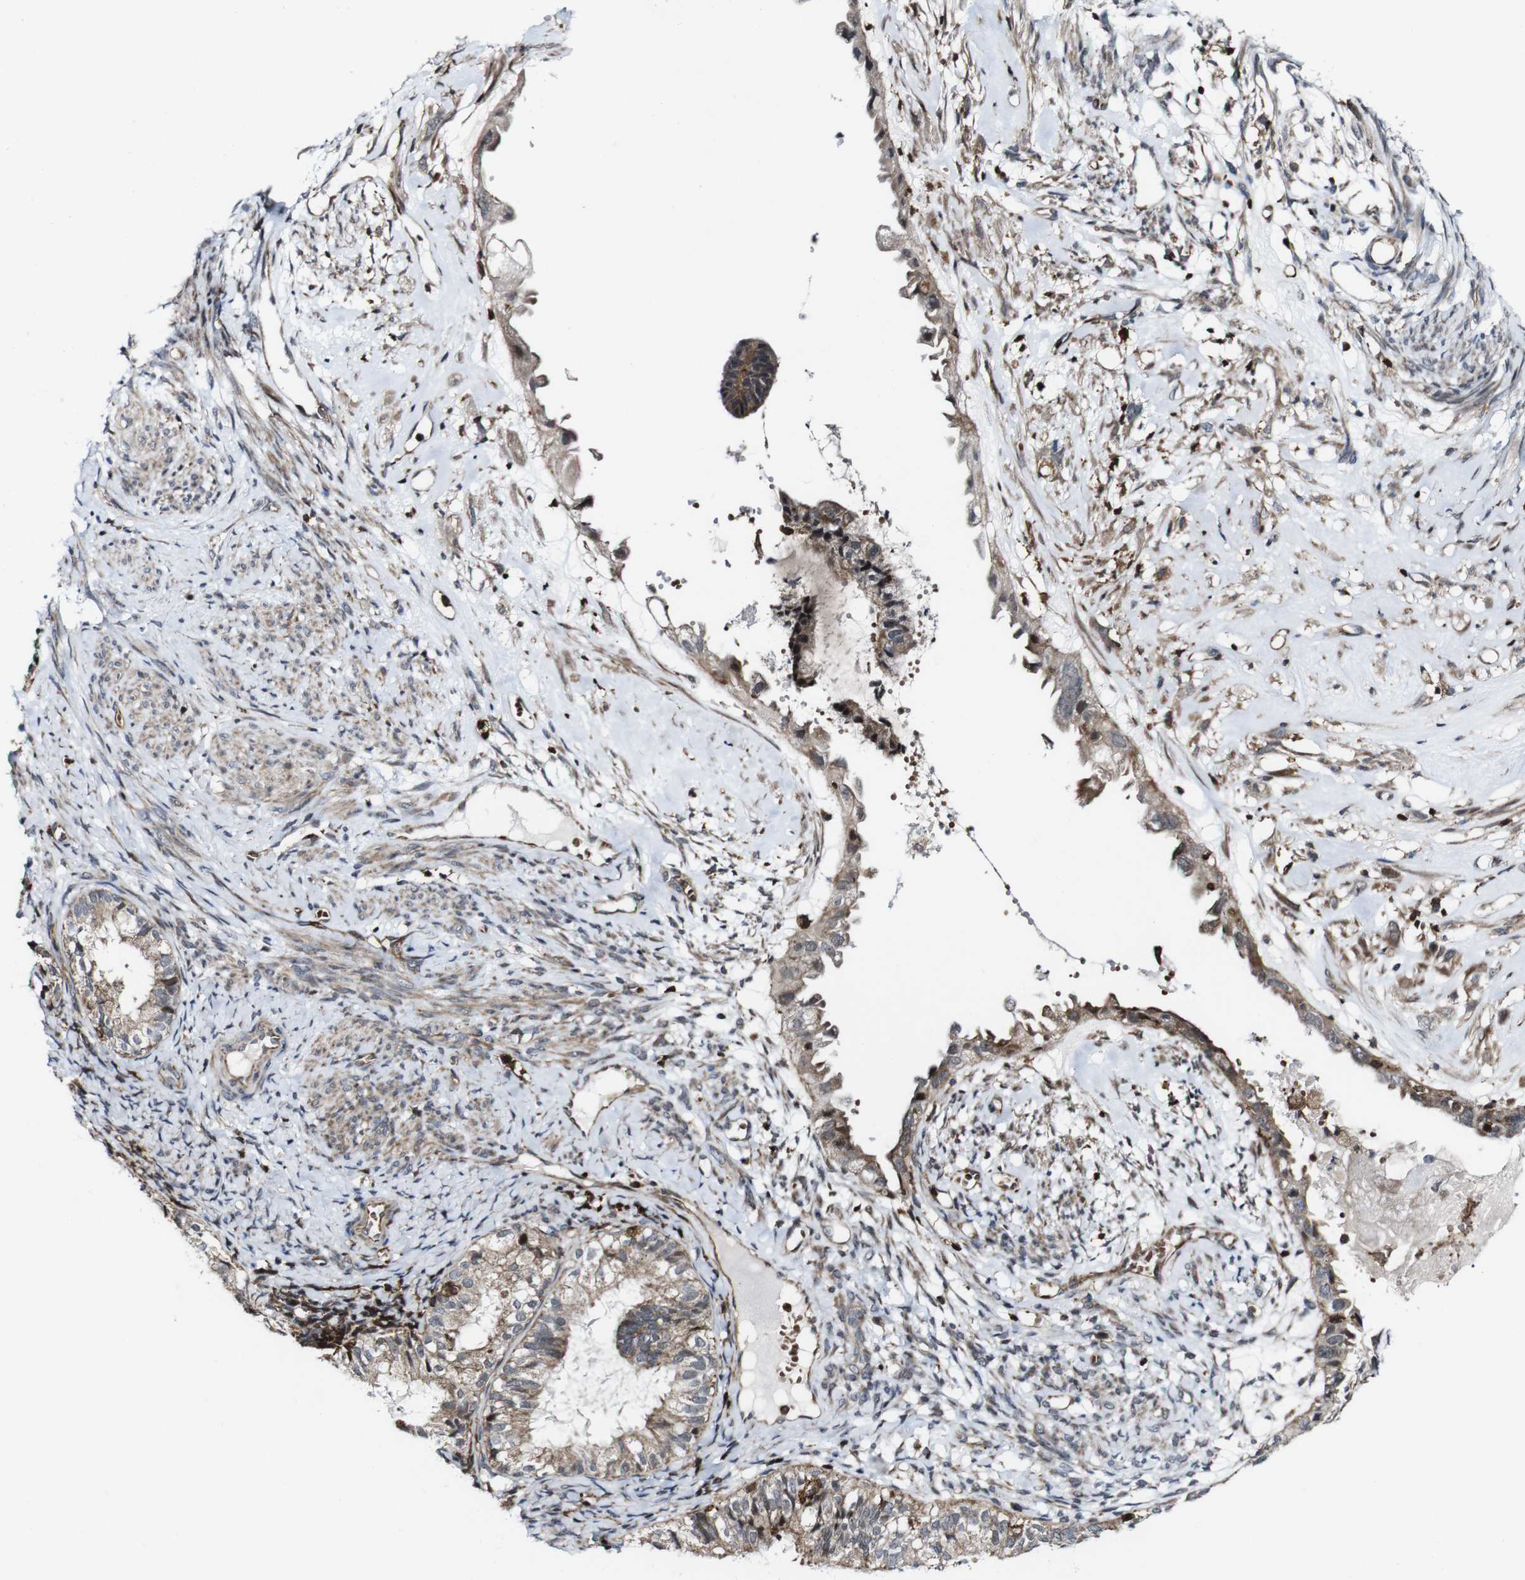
{"staining": {"intensity": "weak", "quantity": ">75%", "location": "cytoplasmic/membranous"}, "tissue": "cervical cancer", "cell_type": "Tumor cells", "image_type": "cancer", "snomed": [{"axis": "morphology", "description": "Normal tissue, NOS"}, {"axis": "morphology", "description": "Adenocarcinoma, NOS"}, {"axis": "topography", "description": "Cervix"}, {"axis": "topography", "description": "Endometrium"}], "caption": "Immunohistochemical staining of human cervical adenocarcinoma shows low levels of weak cytoplasmic/membranous positivity in about >75% of tumor cells.", "gene": "JAK2", "patient": {"sex": "female", "age": 86}}